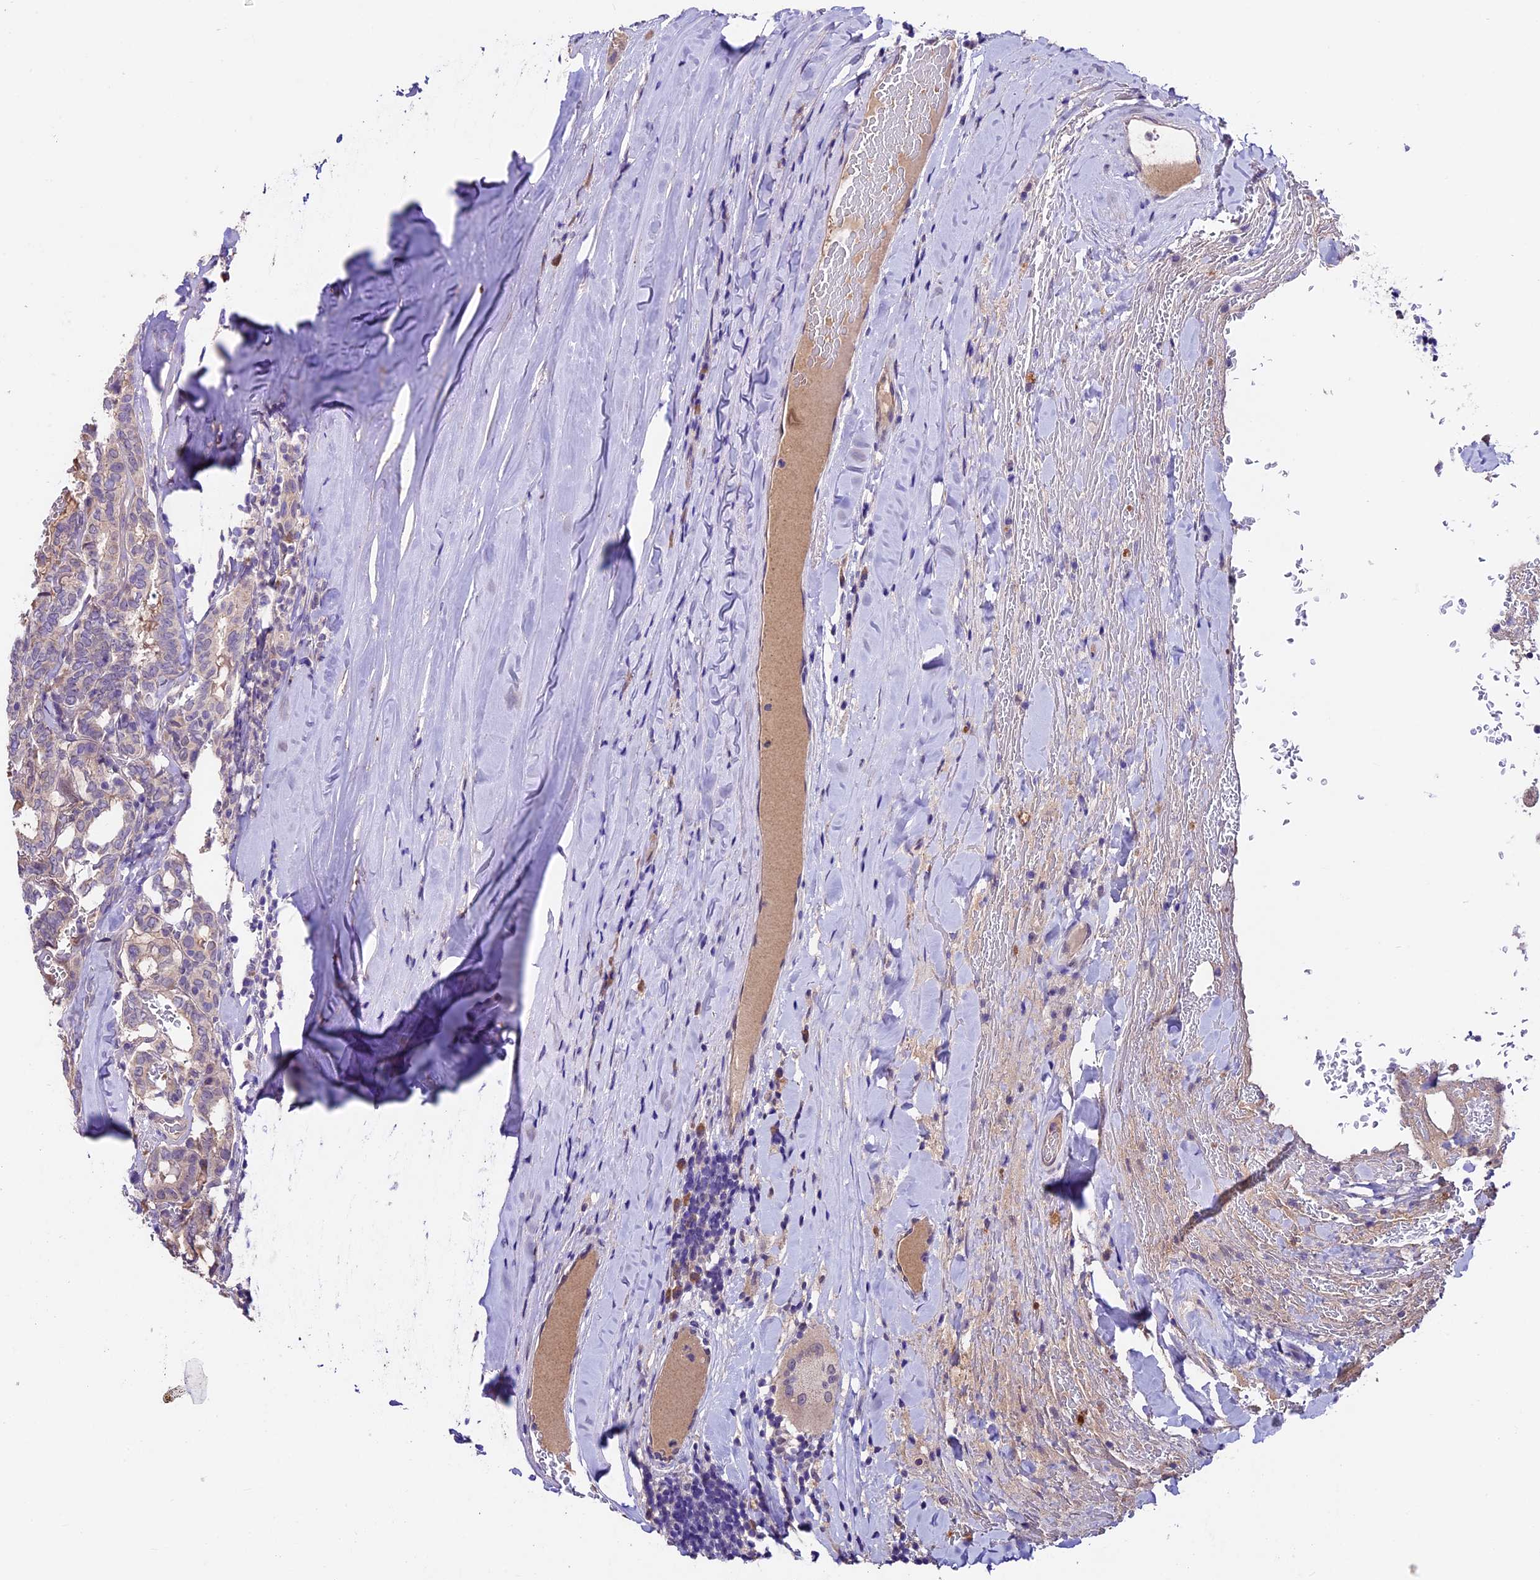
{"staining": {"intensity": "weak", "quantity": "<25%", "location": "cytoplasmic/membranous"}, "tissue": "thyroid cancer", "cell_type": "Tumor cells", "image_type": "cancer", "snomed": [{"axis": "morphology", "description": "Papillary adenocarcinoma, NOS"}, {"axis": "topography", "description": "Thyroid gland"}], "caption": "The photomicrograph reveals no significant positivity in tumor cells of thyroid cancer. (Immunohistochemistry, brightfield microscopy, high magnification).", "gene": "SBNO2", "patient": {"sex": "female", "age": 72}}